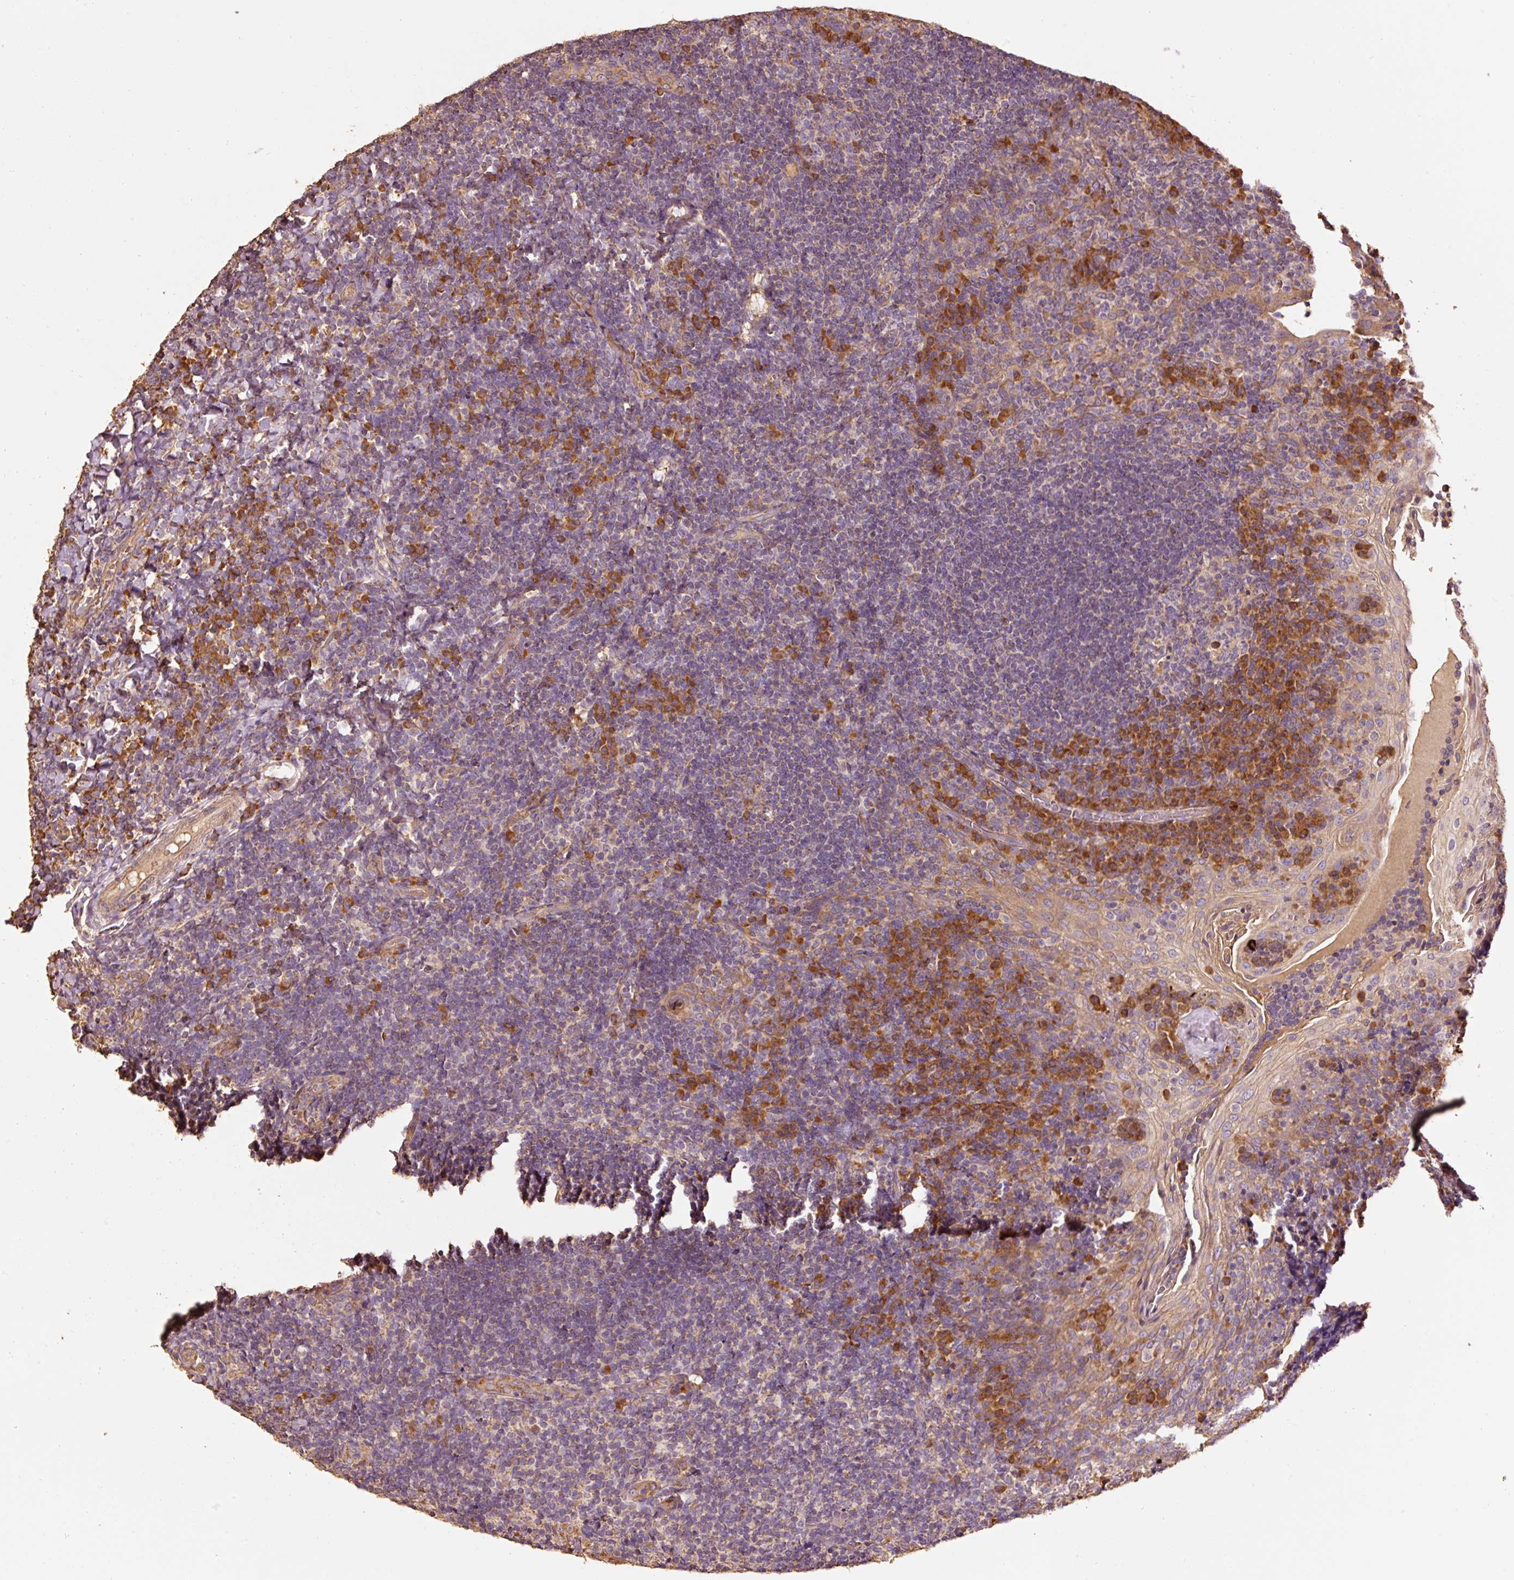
{"staining": {"intensity": "moderate", "quantity": "<25%", "location": "cytoplasmic/membranous"}, "tissue": "tonsil", "cell_type": "Germinal center cells", "image_type": "normal", "snomed": [{"axis": "morphology", "description": "Normal tissue, NOS"}, {"axis": "topography", "description": "Tonsil"}], "caption": "Immunohistochemical staining of normal tonsil displays <25% levels of moderate cytoplasmic/membranous protein staining in about <25% of germinal center cells.", "gene": "EFHC1", "patient": {"sex": "male", "age": 17}}